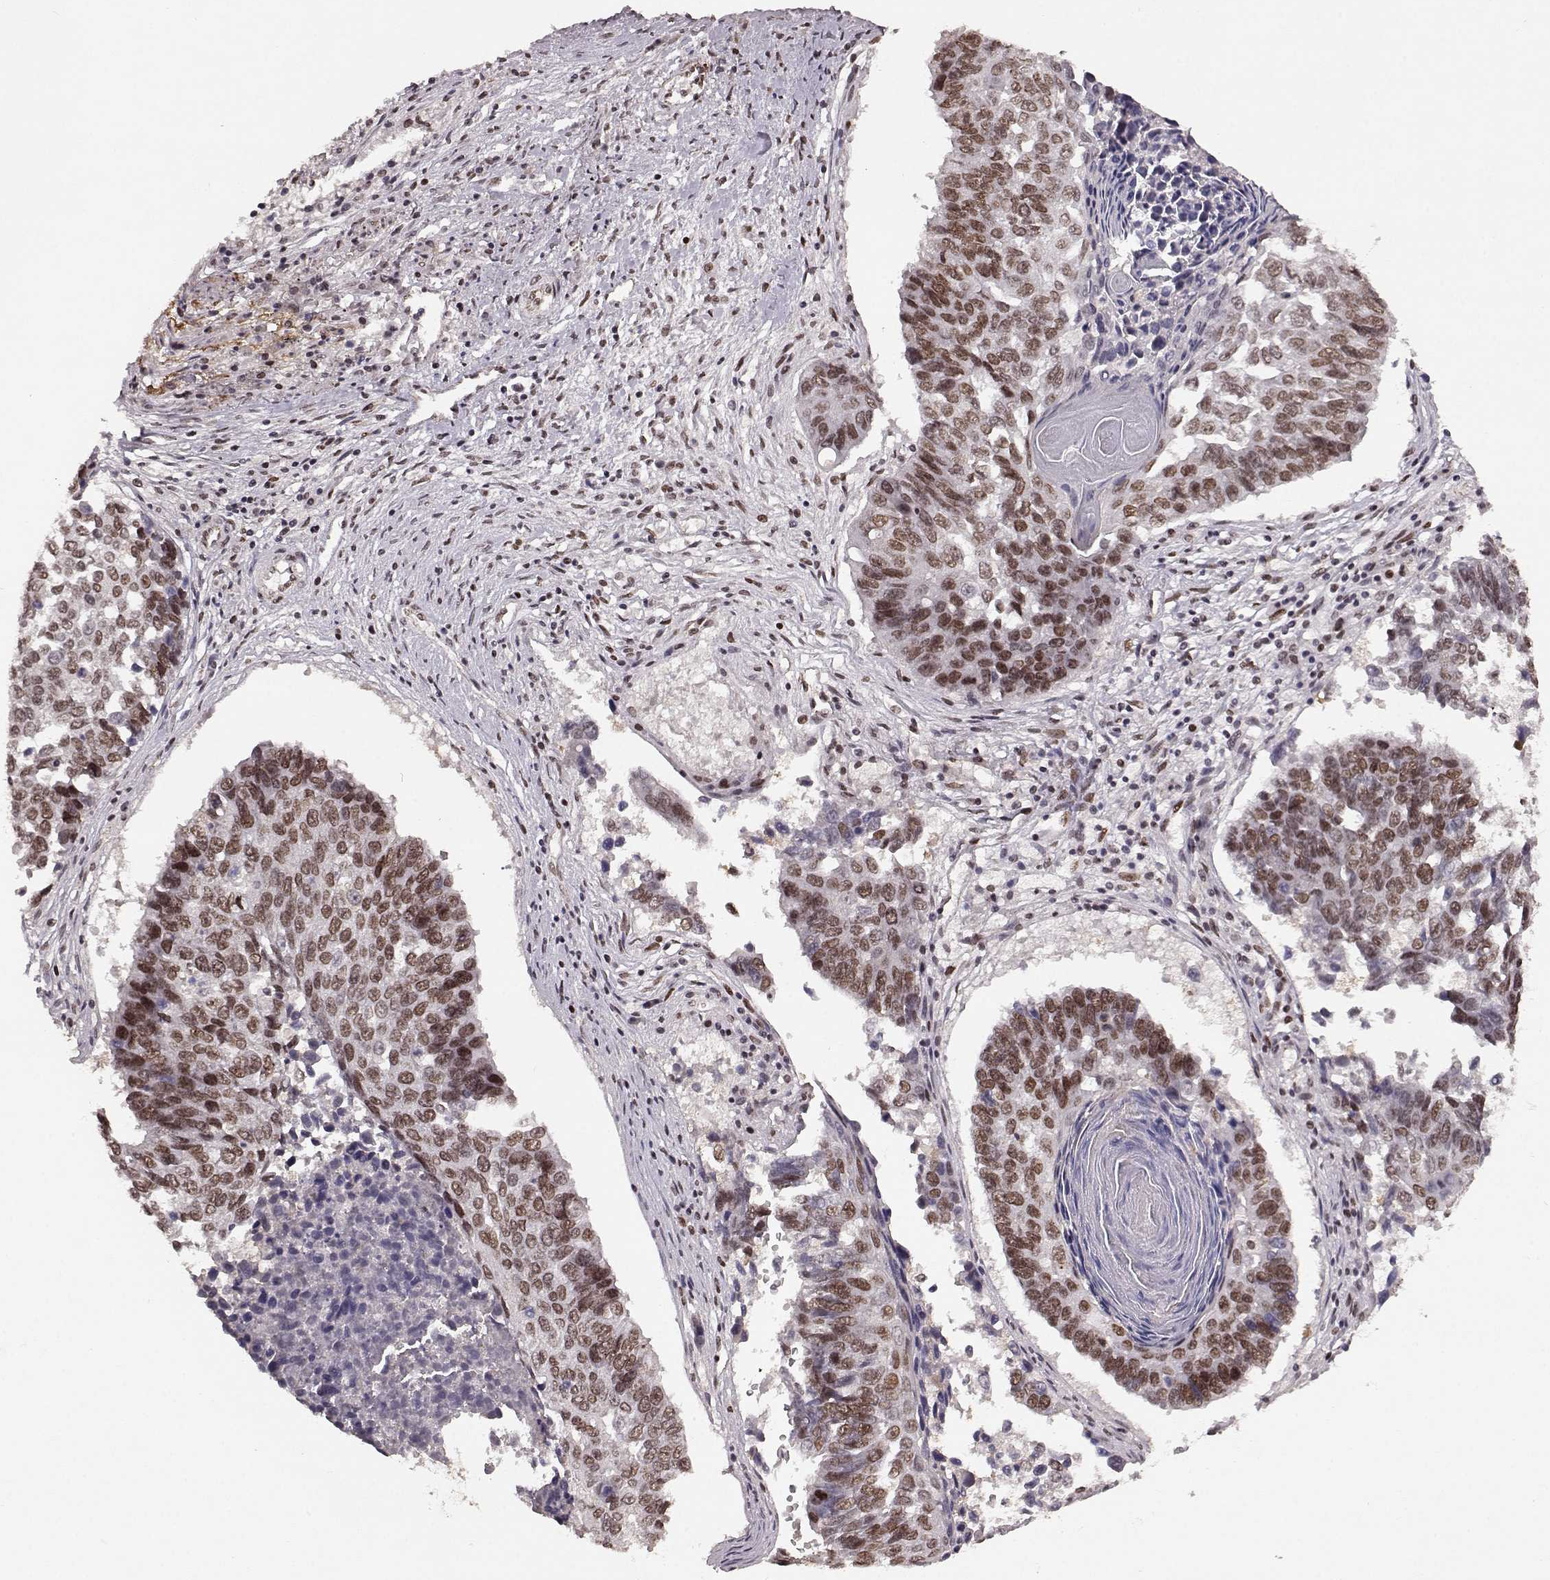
{"staining": {"intensity": "weak", "quantity": ">75%", "location": "nuclear"}, "tissue": "lung cancer", "cell_type": "Tumor cells", "image_type": "cancer", "snomed": [{"axis": "morphology", "description": "Squamous cell carcinoma, NOS"}, {"axis": "topography", "description": "Lung"}], "caption": "Approximately >75% of tumor cells in lung cancer (squamous cell carcinoma) exhibit weak nuclear protein positivity as visualized by brown immunohistochemical staining.", "gene": "RRAGD", "patient": {"sex": "male", "age": 73}}